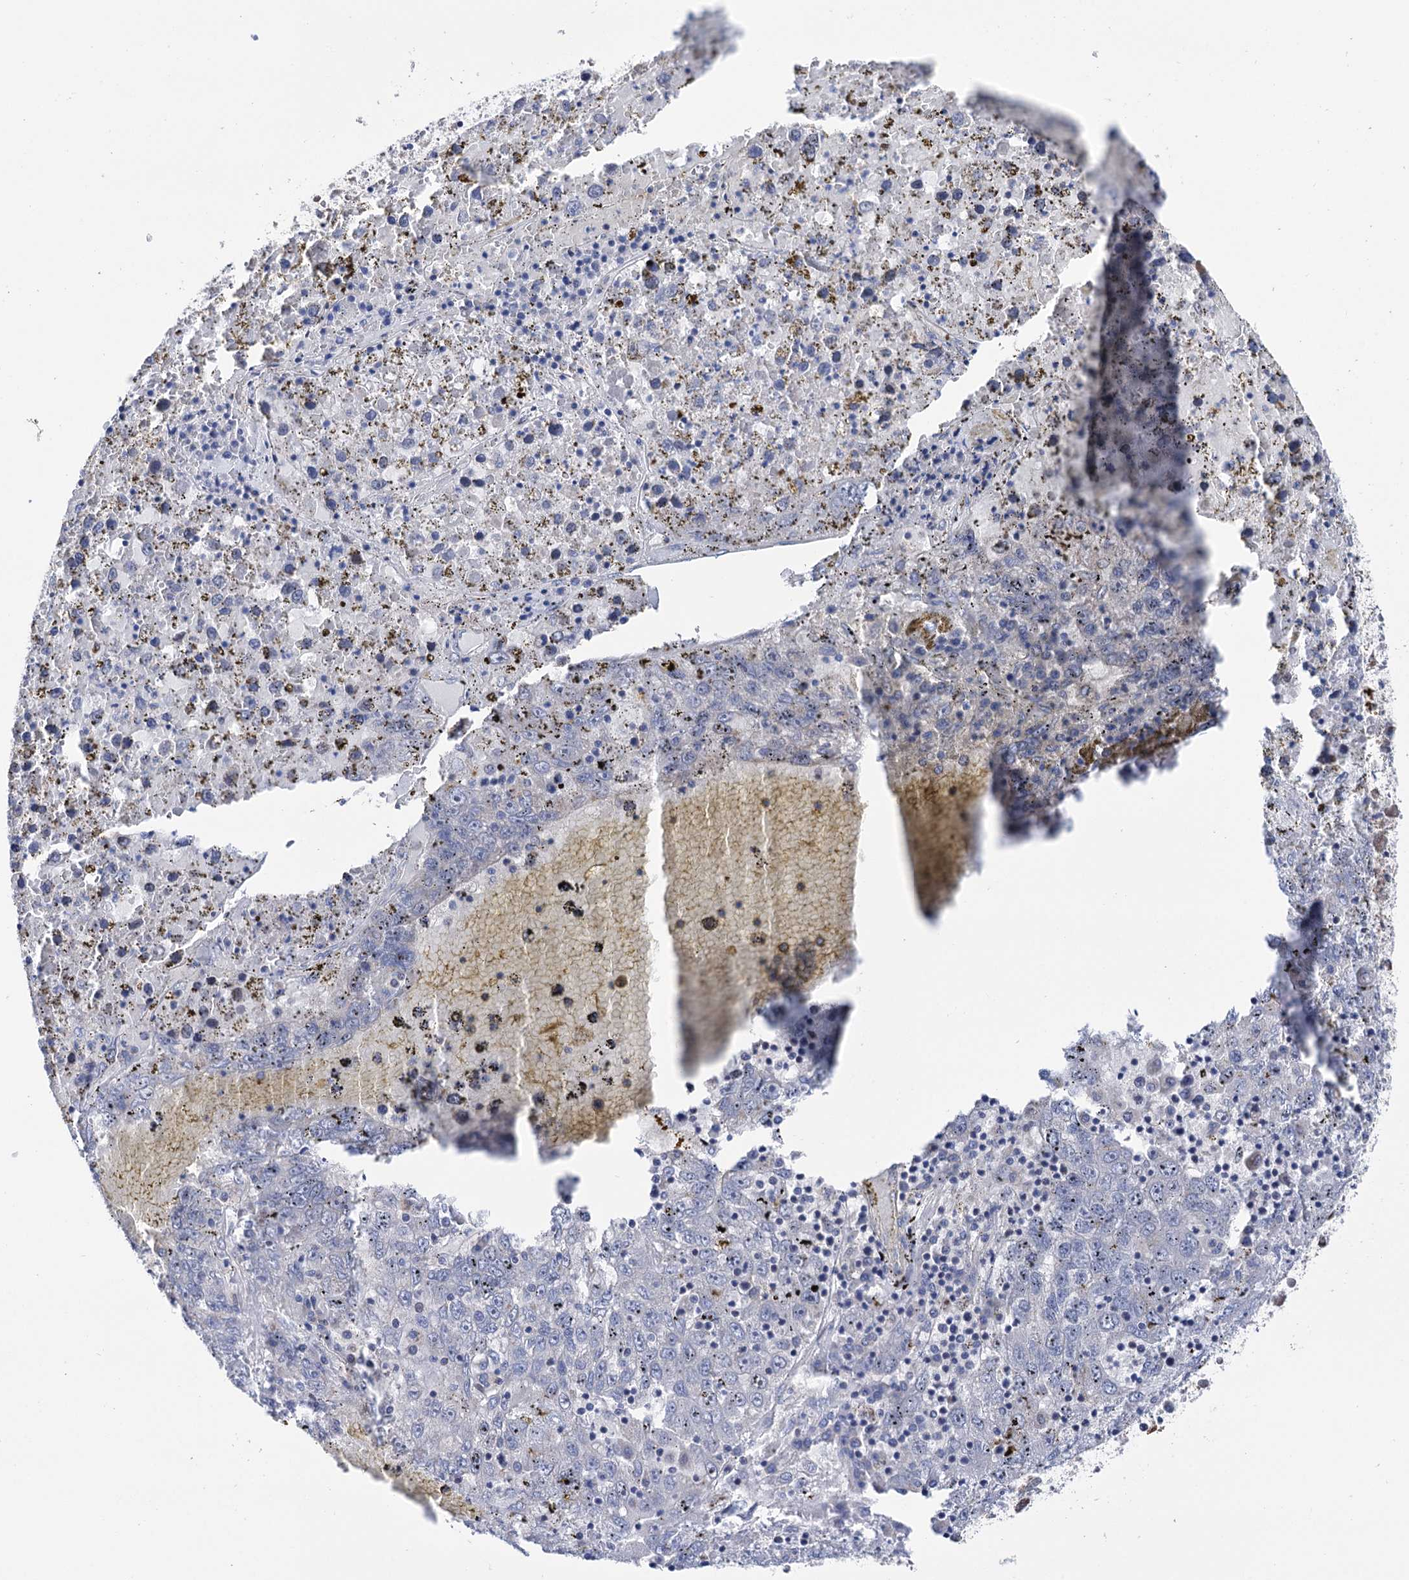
{"staining": {"intensity": "negative", "quantity": "none", "location": "none"}, "tissue": "liver cancer", "cell_type": "Tumor cells", "image_type": "cancer", "snomed": [{"axis": "morphology", "description": "Carcinoma, Hepatocellular, NOS"}, {"axis": "topography", "description": "Liver"}], "caption": "Immunohistochemical staining of liver cancer shows no significant positivity in tumor cells.", "gene": "SUCLA2", "patient": {"sex": "male", "age": 49}}